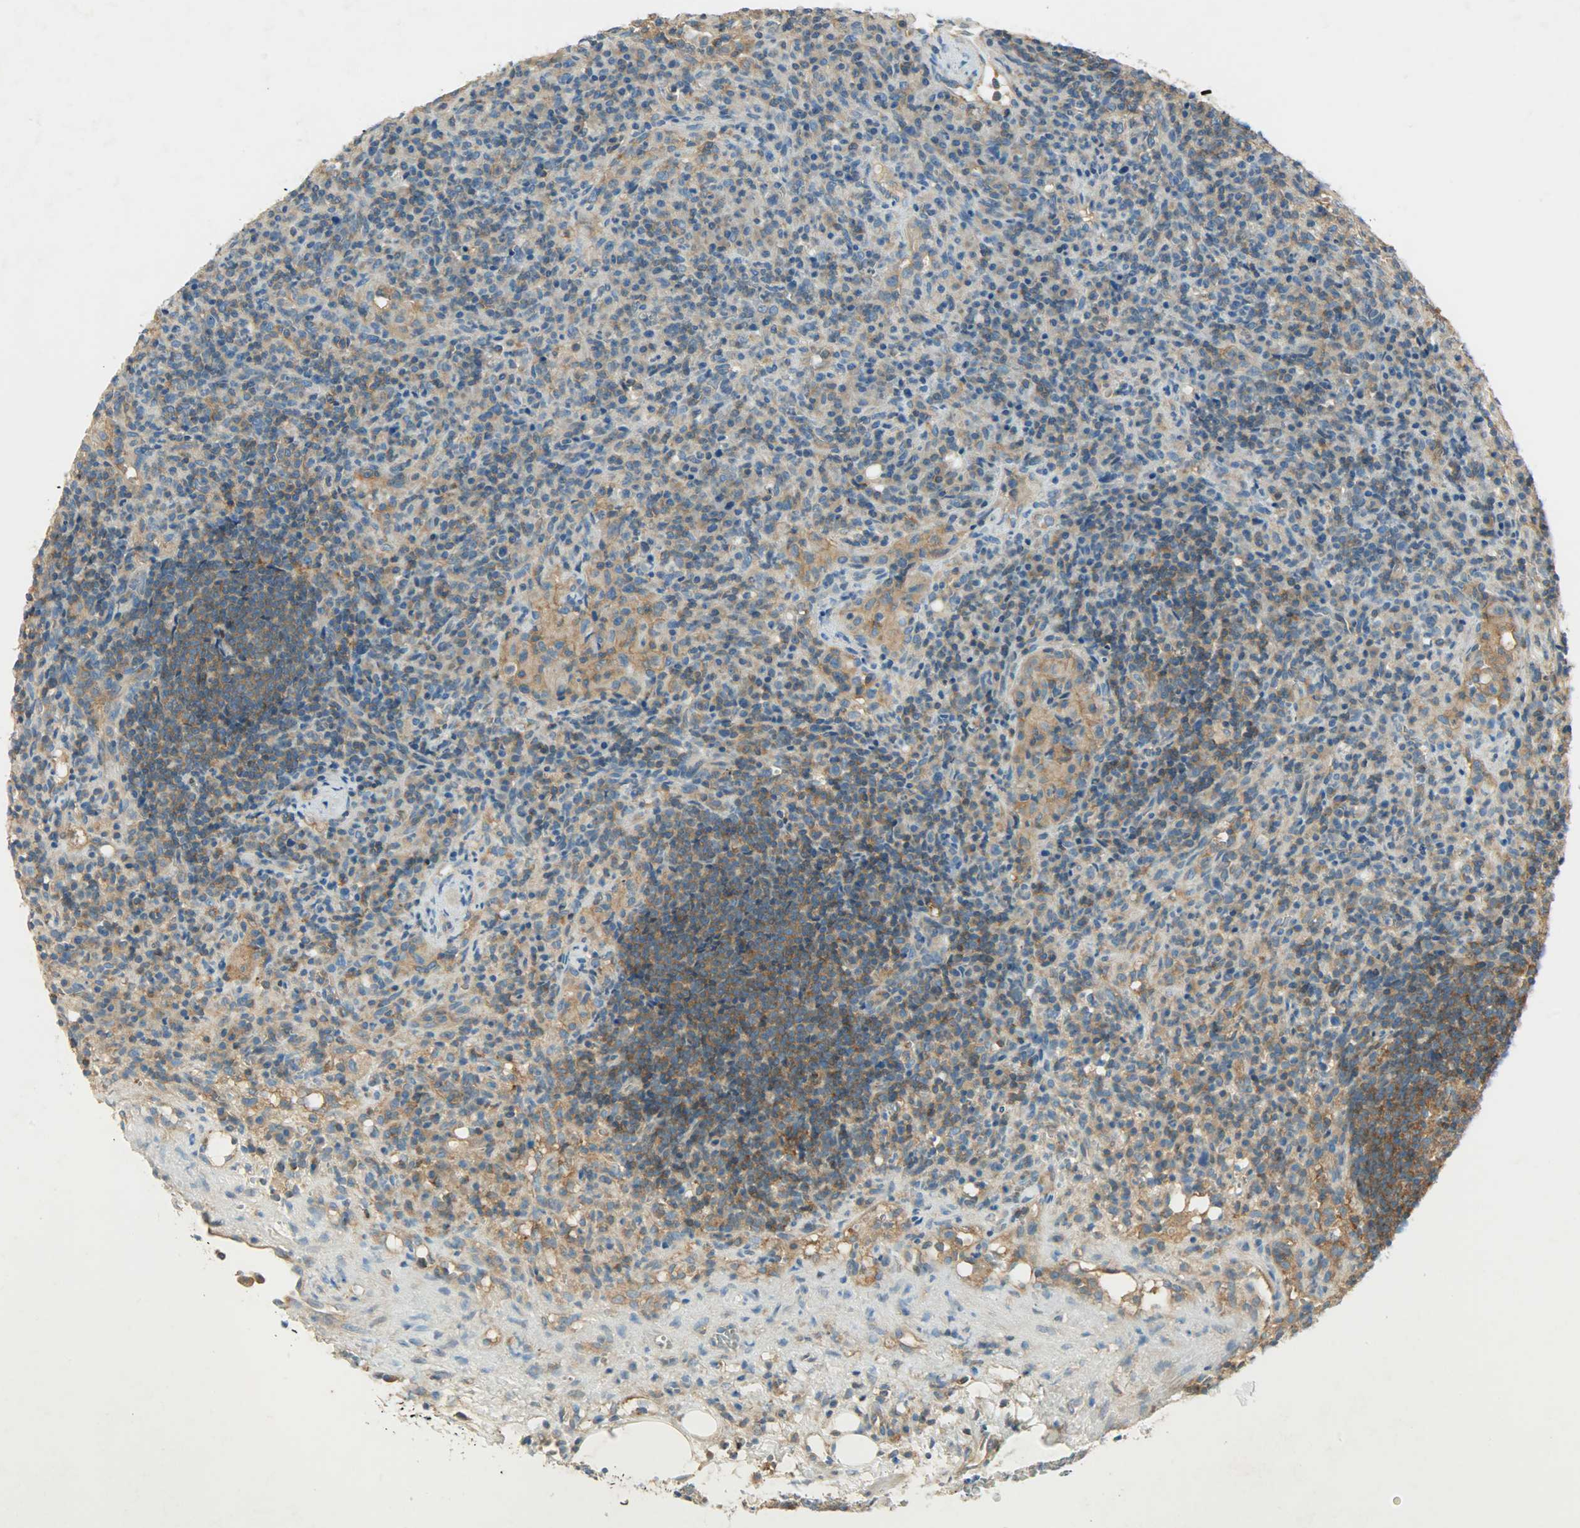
{"staining": {"intensity": "moderate", "quantity": ">75%", "location": "cytoplasmic/membranous"}, "tissue": "lymphoma", "cell_type": "Tumor cells", "image_type": "cancer", "snomed": [{"axis": "morphology", "description": "Hodgkin's disease, NOS"}, {"axis": "topography", "description": "Lymph node"}], "caption": "Immunohistochemistry (IHC) of lymphoma displays medium levels of moderate cytoplasmic/membranous staining in approximately >75% of tumor cells.", "gene": "TSC22D2", "patient": {"sex": "male", "age": 65}}